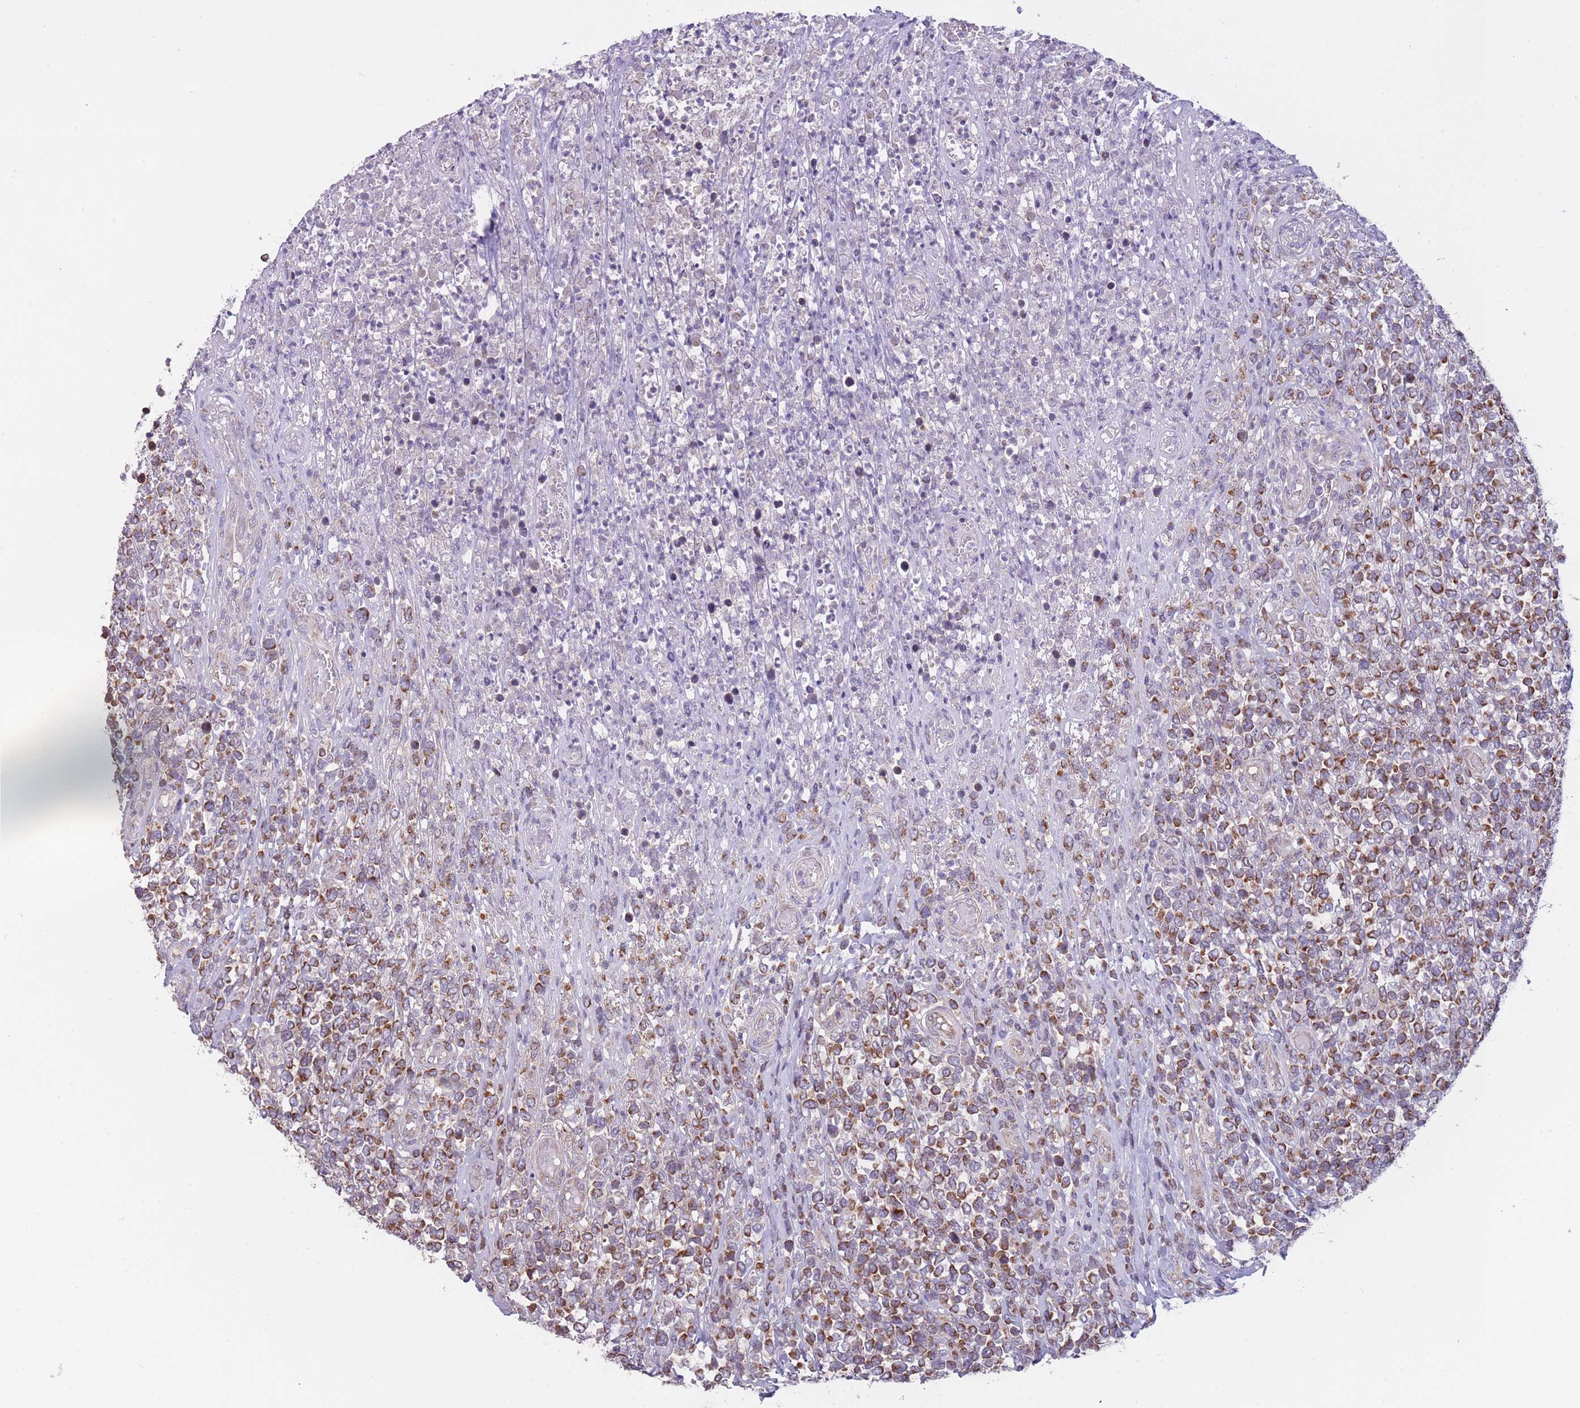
{"staining": {"intensity": "moderate", "quantity": ">75%", "location": "cytoplasmic/membranous"}, "tissue": "lymphoma", "cell_type": "Tumor cells", "image_type": "cancer", "snomed": [{"axis": "morphology", "description": "Malignant lymphoma, non-Hodgkin's type, High grade"}, {"axis": "topography", "description": "Soft tissue"}], "caption": "Brown immunohistochemical staining in human lymphoma shows moderate cytoplasmic/membranous positivity in about >75% of tumor cells. (IHC, brightfield microscopy, high magnification).", "gene": "MRPS18C", "patient": {"sex": "female", "age": 56}}